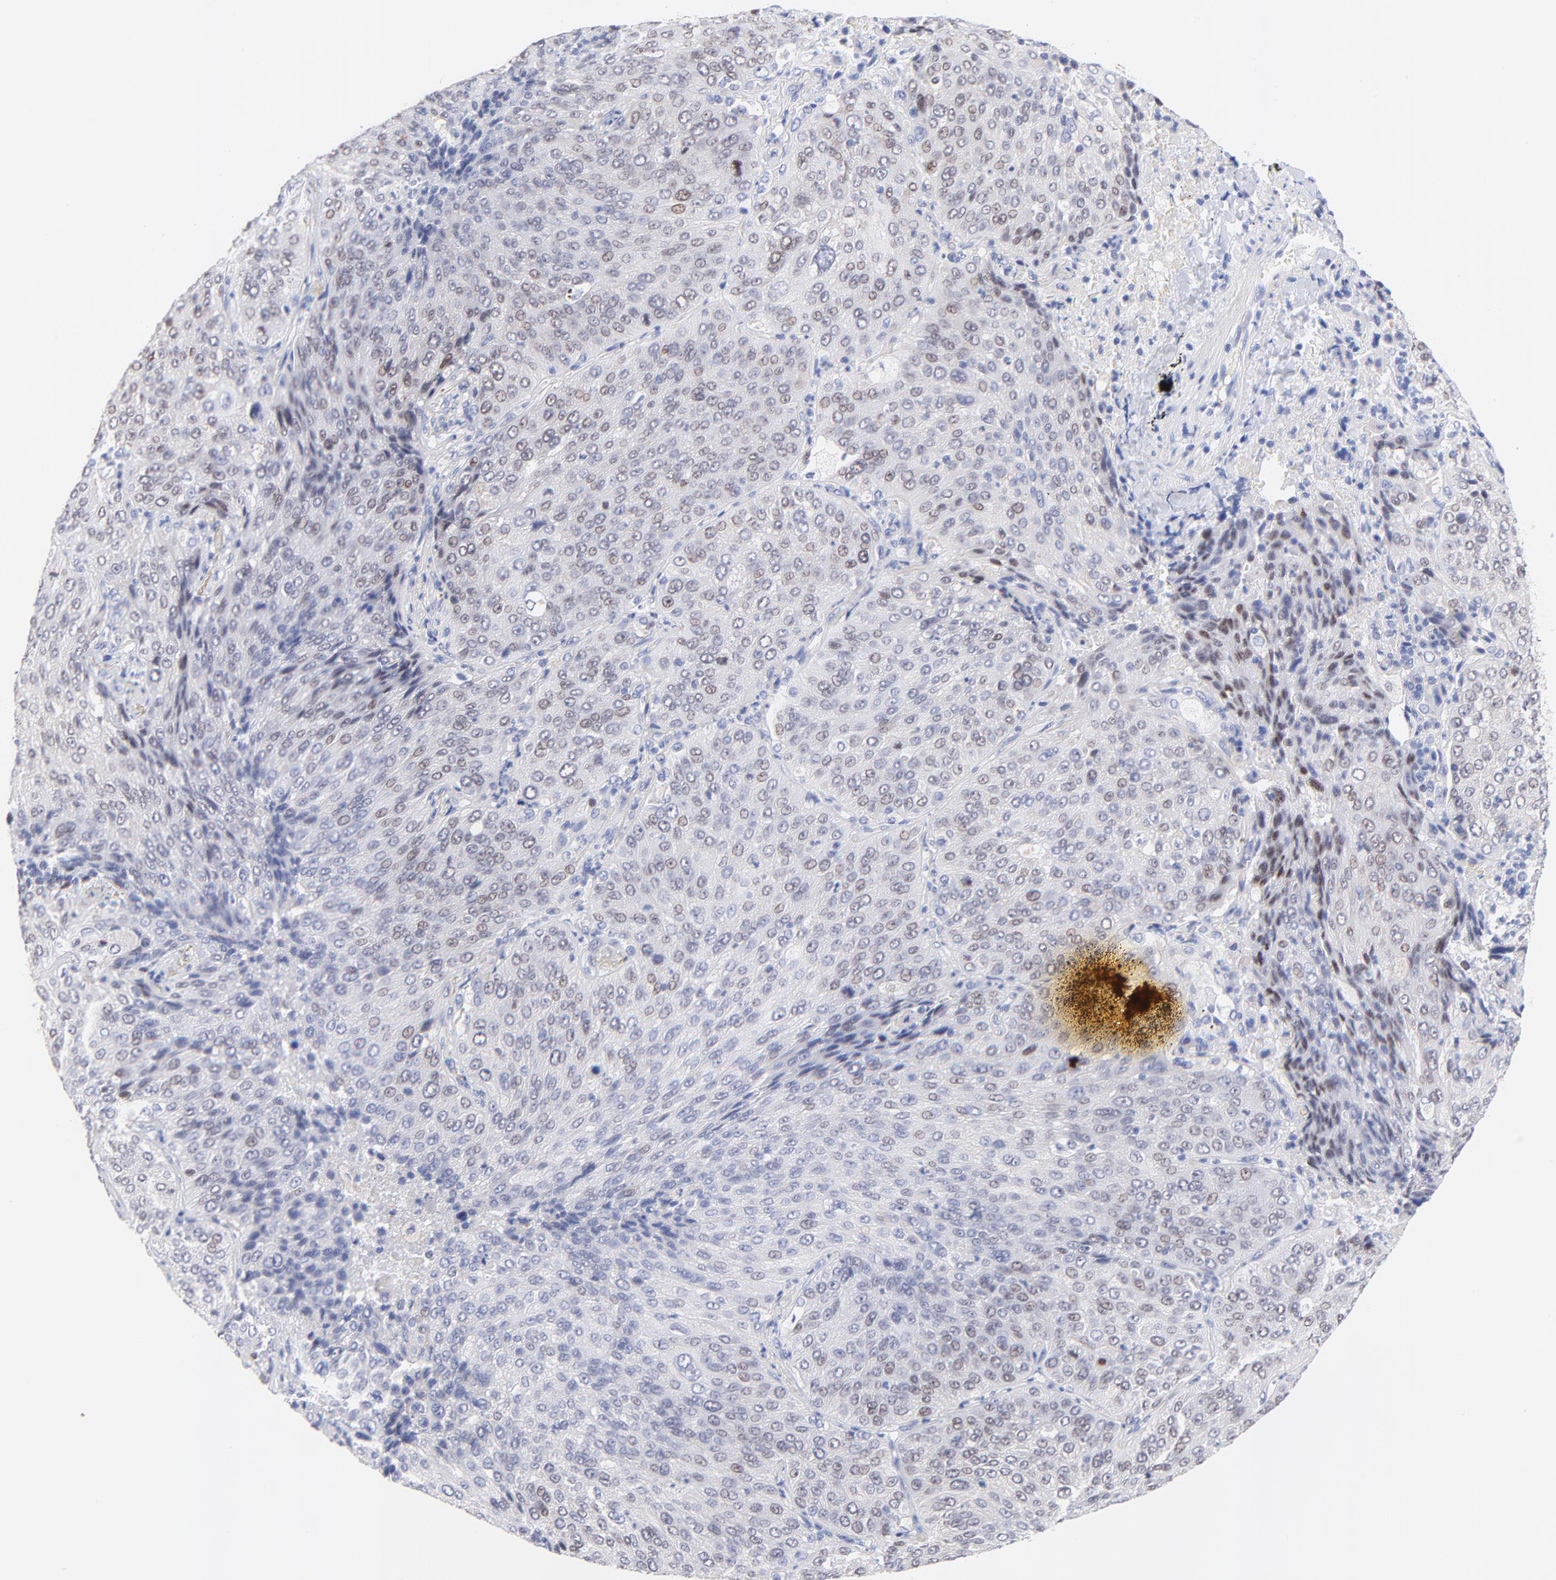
{"staining": {"intensity": "weak", "quantity": "<25%", "location": "nuclear"}, "tissue": "lung cancer", "cell_type": "Tumor cells", "image_type": "cancer", "snomed": [{"axis": "morphology", "description": "Squamous cell carcinoma, NOS"}, {"axis": "topography", "description": "Lung"}], "caption": "Immunohistochemistry (IHC) of lung cancer (squamous cell carcinoma) demonstrates no expression in tumor cells.", "gene": "FAM117B", "patient": {"sex": "male", "age": 54}}